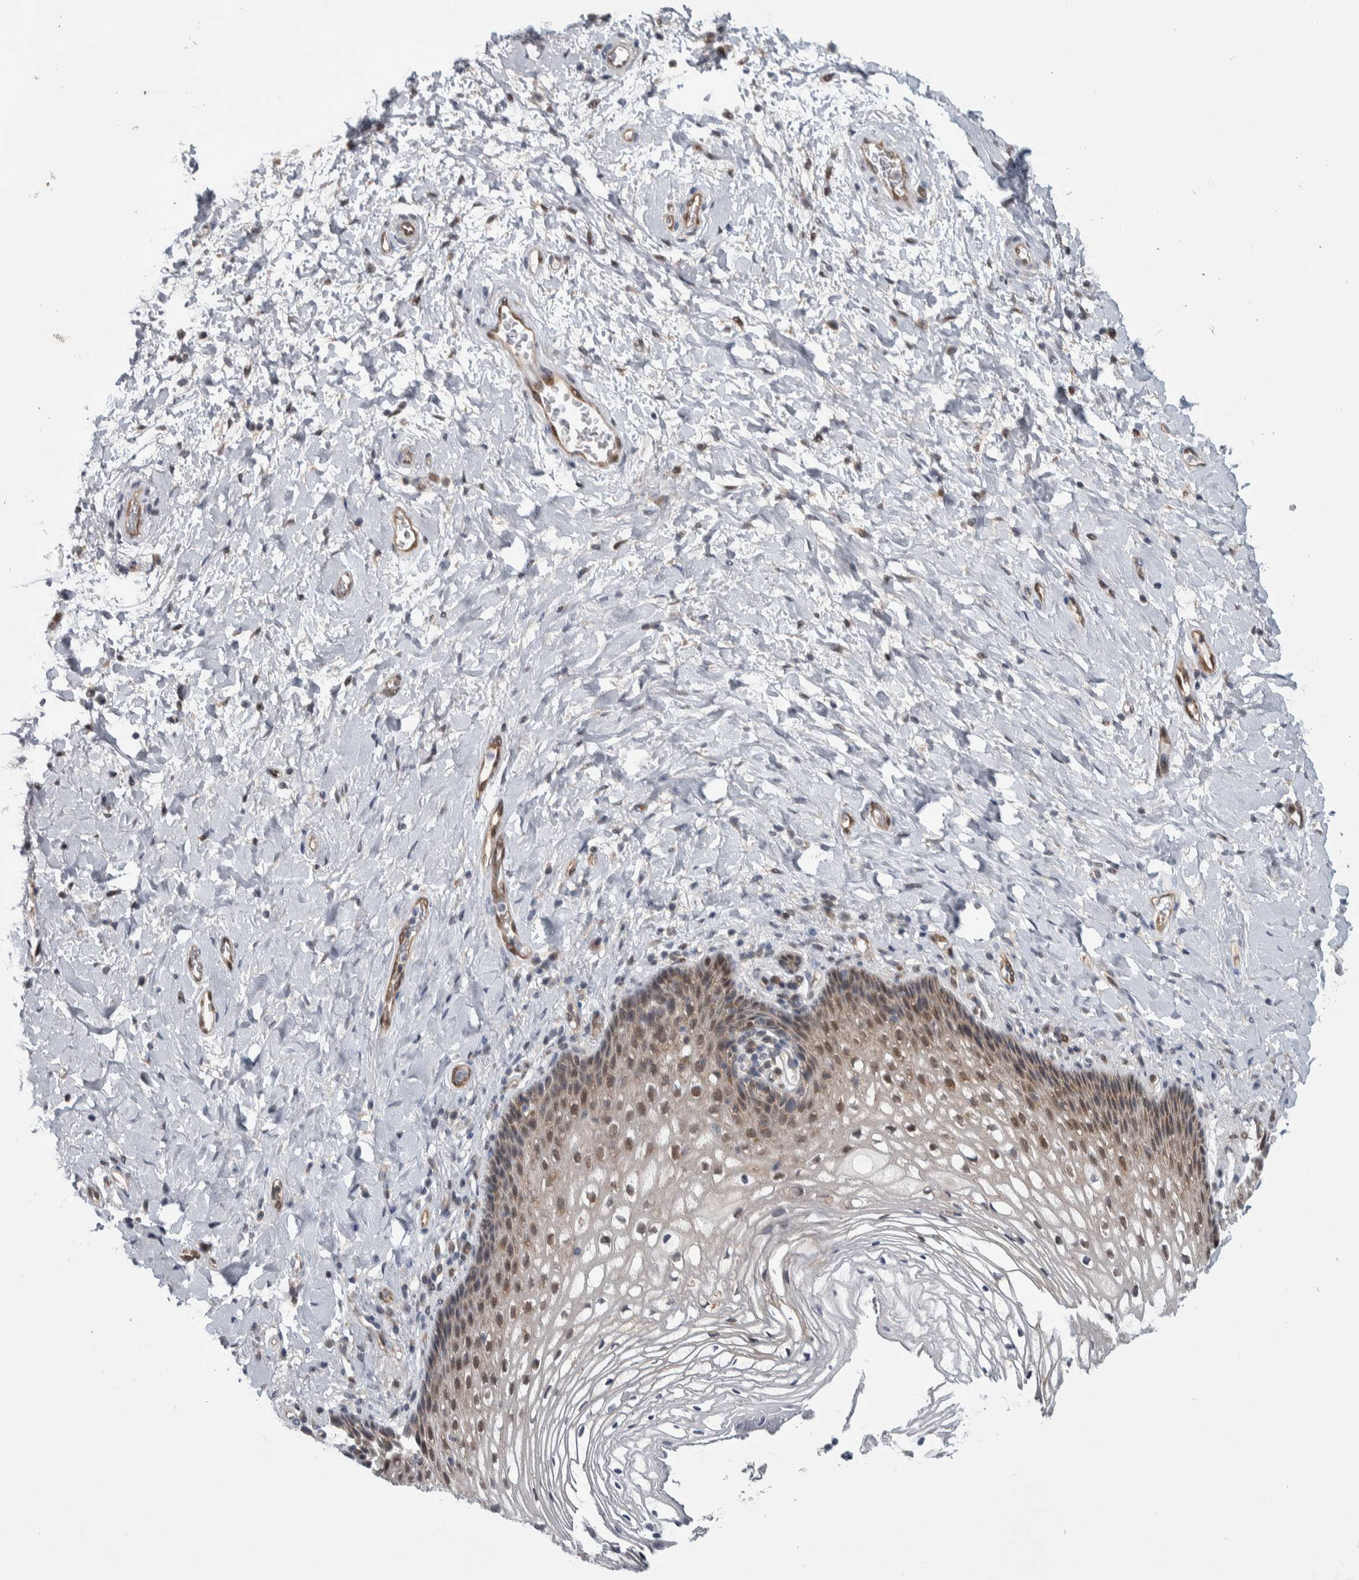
{"staining": {"intensity": "weak", "quantity": ">75%", "location": "cytoplasmic/membranous,nuclear"}, "tissue": "vagina", "cell_type": "Squamous epithelial cells", "image_type": "normal", "snomed": [{"axis": "morphology", "description": "Normal tissue, NOS"}, {"axis": "topography", "description": "Vagina"}], "caption": "This photomicrograph shows immunohistochemistry (IHC) staining of normal vagina, with low weak cytoplasmic/membranous,nuclear staining in approximately >75% of squamous epithelial cells.", "gene": "PTPA", "patient": {"sex": "female", "age": 60}}